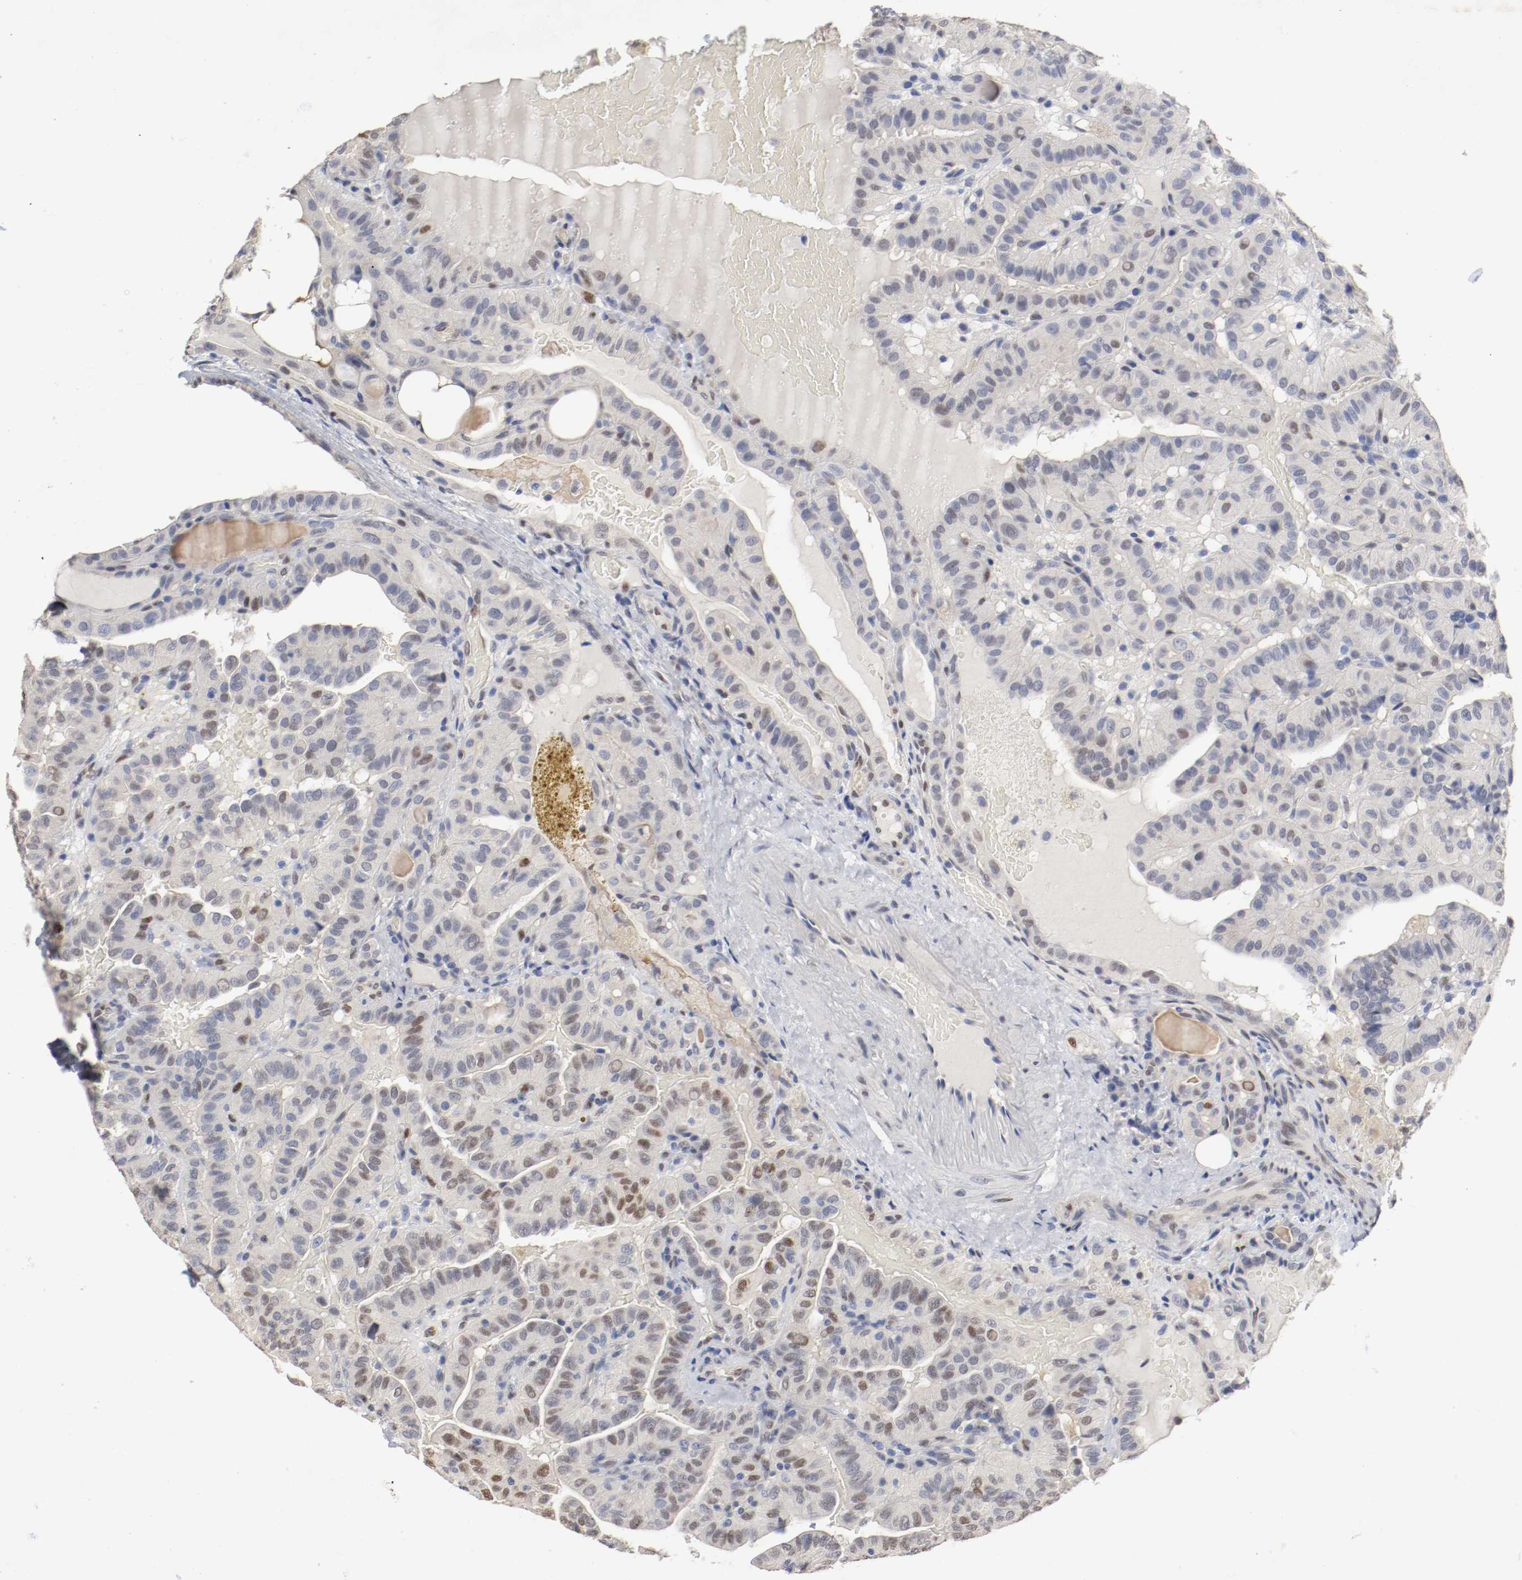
{"staining": {"intensity": "moderate", "quantity": "<25%", "location": "nuclear"}, "tissue": "thyroid cancer", "cell_type": "Tumor cells", "image_type": "cancer", "snomed": [{"axis": "morphology", "description": "Papillary adenocarcinoma, NOS"}, {"axis": "topography", "description": "Thyroid gland"}], "caption": "A brown stain highlights moderate nuclear positivity of a protein in thyroid cancer (papillary adenocarcinoma) tumor cells.", "gene": "FOSL2", "patient": {"sex": "male", "age": 77}}